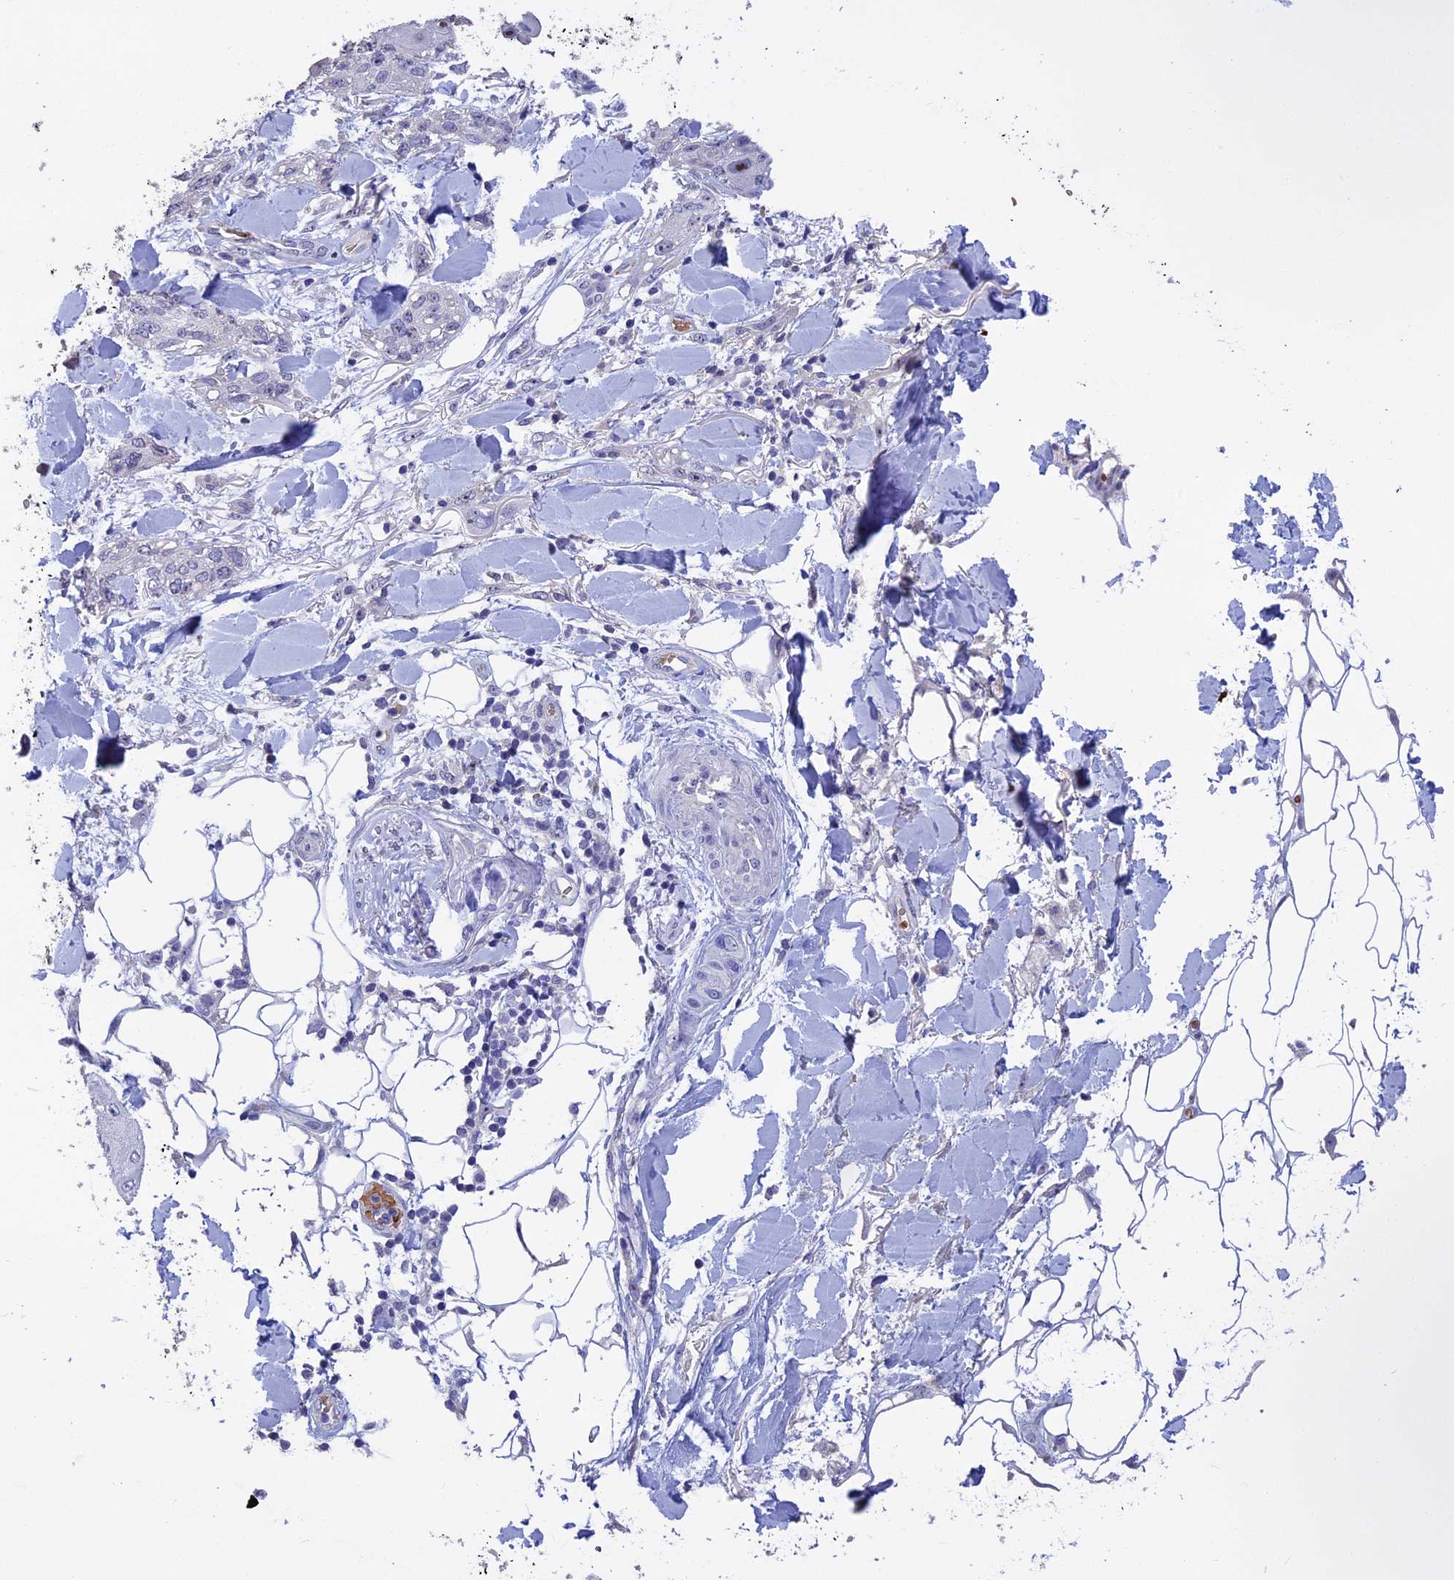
{"staining": {"intensity": "negative", "quantity": "none", "location": "none"}, "tissue": "skin cancer", "cell_type": "Tumor cells", "image_type": "cancer", "snomed": [{"axis": "morphology", "description": "Normal tissue, NOS"}, {"axis": "morphology", "description": "Squamous cell carcinoma, NOS"}, {"axis": "topography", "description": "Skin"}], "caption": "Human skin cancer (squamous cell carcinoma) stained for a protein using immunohistochemistry demonstrates no positivity in tumor cells.", "gene": "KNOP1", "patient": {"sex": "male", "age": 72}}